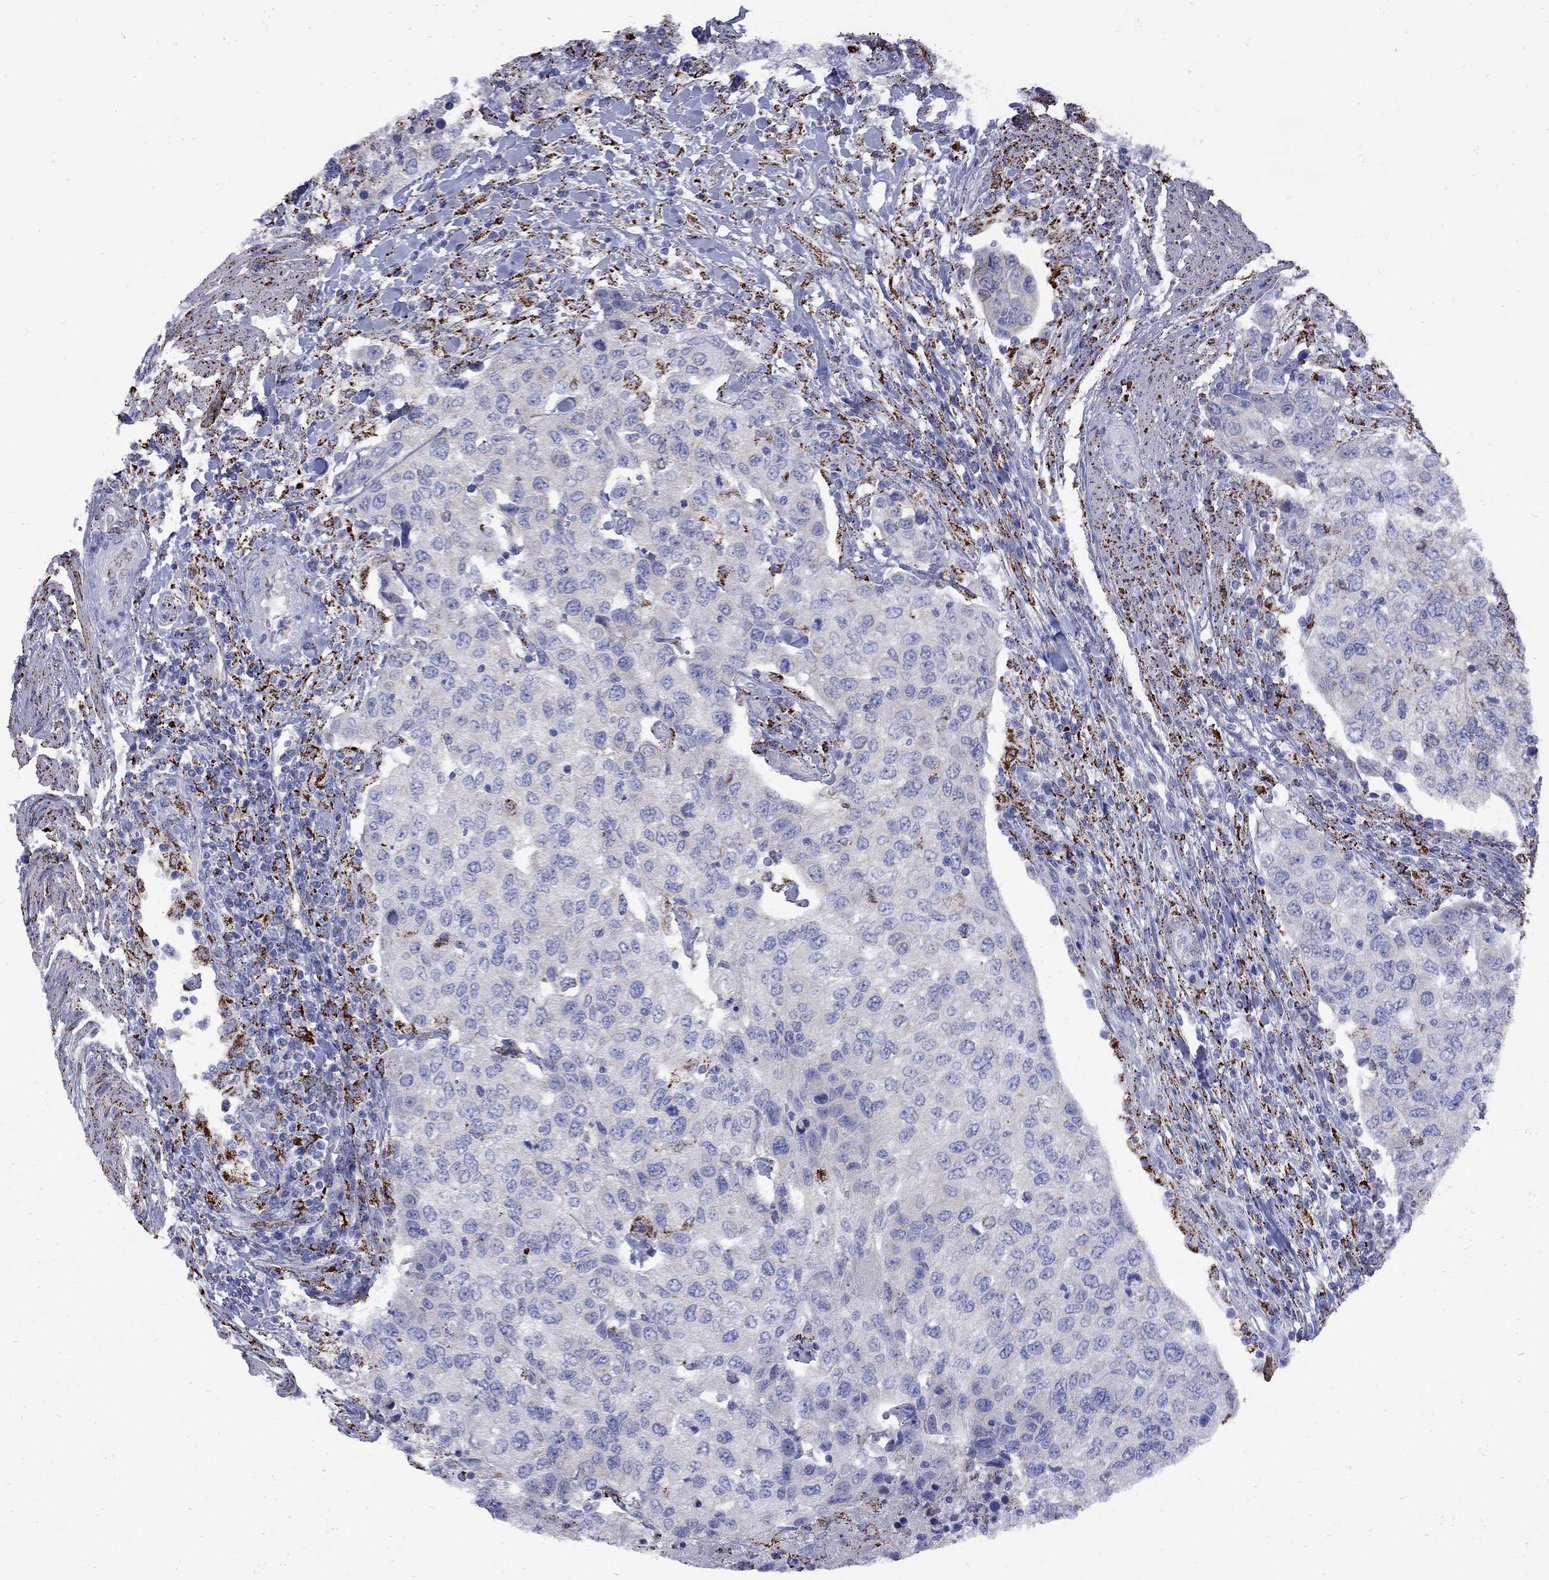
{"staining": {"intensity": "negative", "quantity": "none", "location": "none"}, "tissue": "urothelial cancer", "cell_type": "Tumor cells", "image_type": "cancer", "snomed": [{"axis": "morphology", "description": "Urothelial carcinoma, High grade"}, {"axis": "topography", "description": "Urinary bladder"}], "caption": "Protein analysis of urothelial cancer demonstrates no significant staining in tumor cells.", "gene": "SESTD1", "patient": {"sex": "female", "age": 78}}